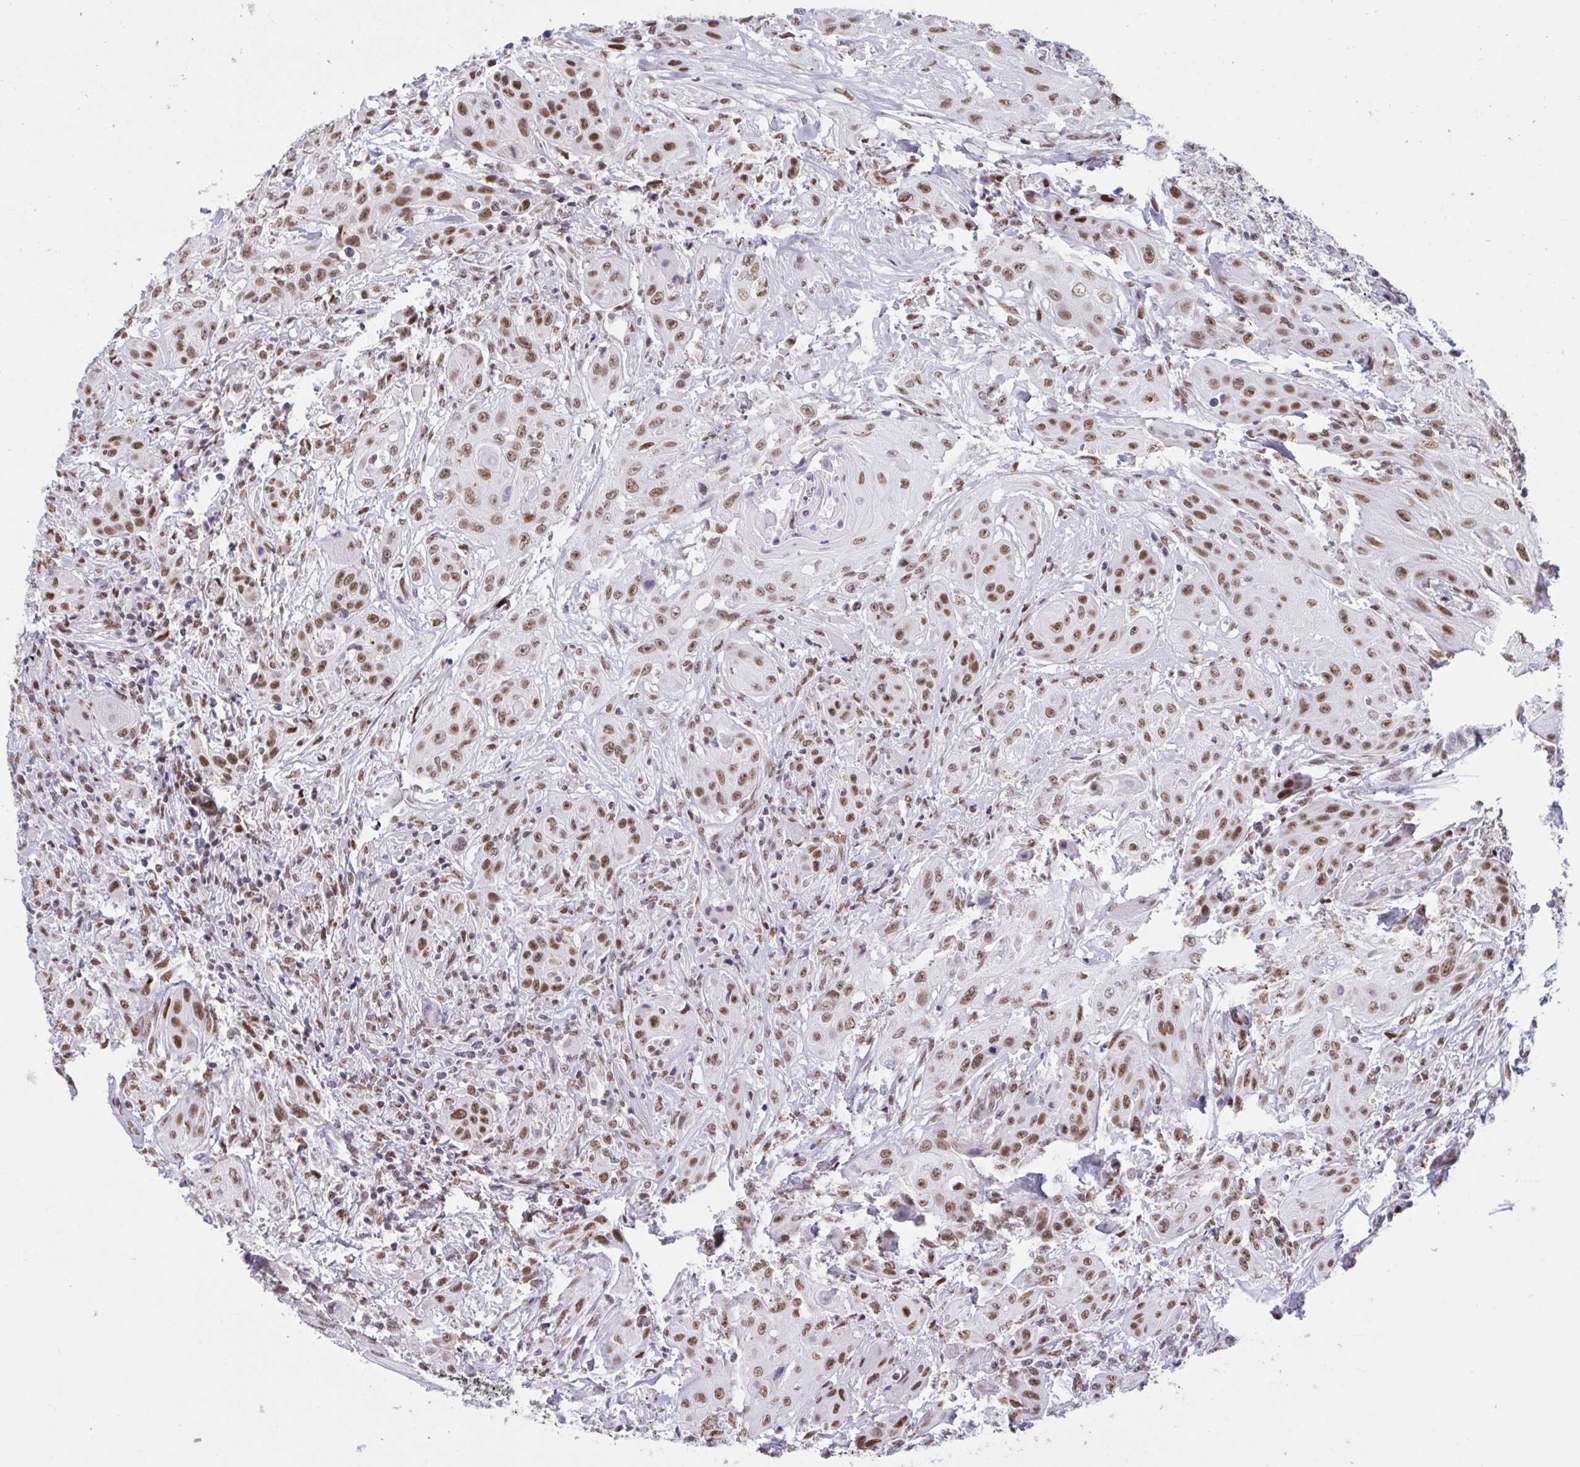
{"staining": {"intensity": "moderate", "quantity": ">75%", "location": "nuclear"}, "tissue": "head and neck cancer", "cell_type": "Tumor cells", "image_type": "cancer", "snomed": [{"axis": "morphology", "description": "Squamous cell carcinoma, NOS"}, {"axis": "topography", "description": "Oral tissue"}, {"axis": "topography", "description": "Head-Neck"}, {"axis": "topography", "description": "Neck, NOS"}], "caption": "This is a micrograph of immunohistochemistry (IHC) staining of squamous cell carcinoma (head and neck), which shows moderate staining in the nuclear of tumor cells.", "gene": "CBFA2T2", "patient": {"sex": "female", "age": 55}}